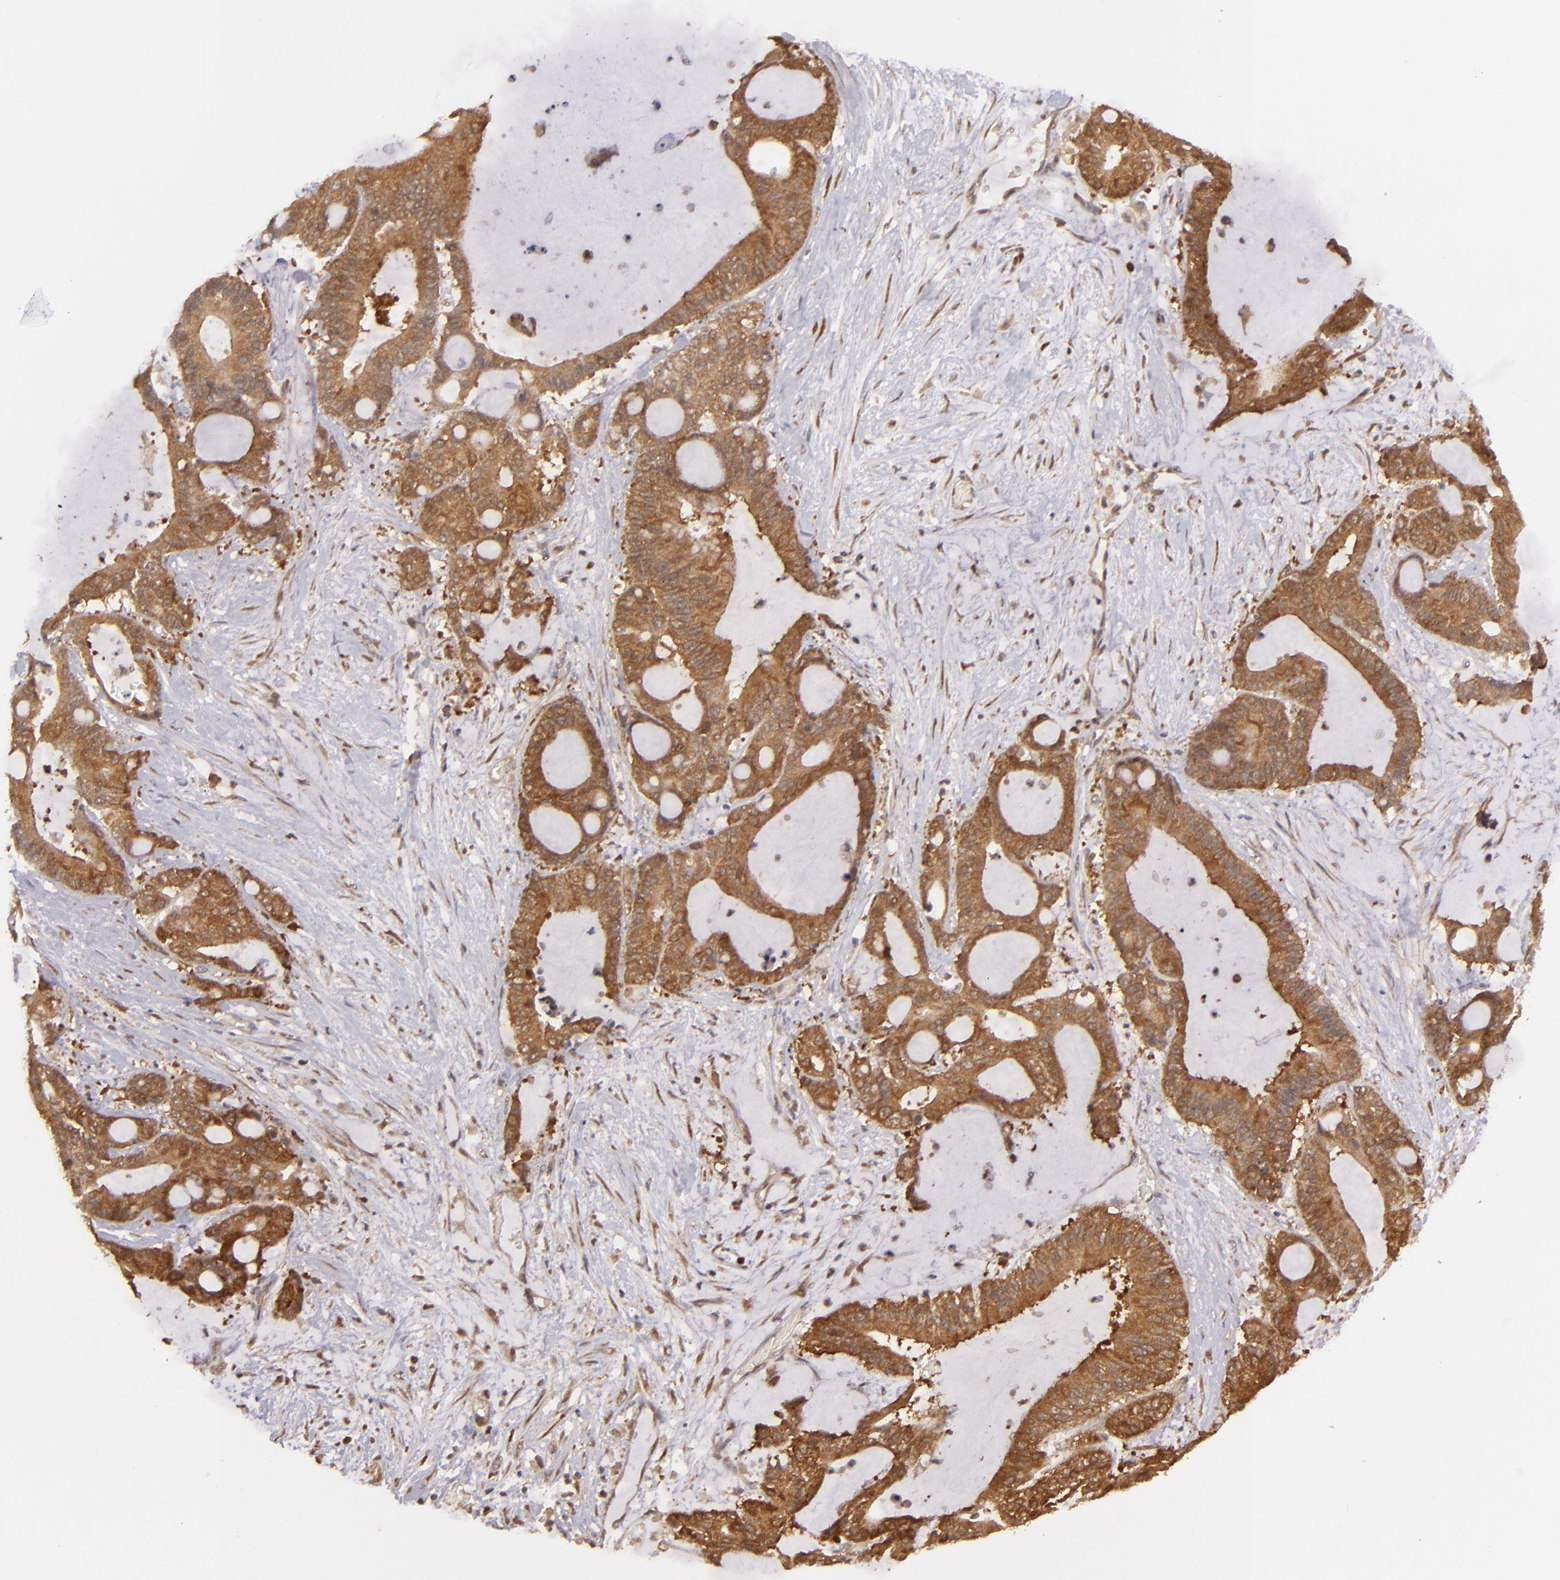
{"staining": {"intensity": "moderate", "quantity": ">75%", "location": "cytoplasmic/membranous"}, "tissue": "liver cancer", "cell_type": "Tumor cells", "image_type": "cancer", "snomed": [{"axis": "morphology", "description": "Cholangiocarcinoma"}, {"axis": "topography", "description": "Liver"}], "caption": "Liver cancer tissue displays moderate cytoplasmic/membranous positivity in approximately >75% of tumor cells The staining is performed using DAB (3,3'-diaminobenzidine) brown chromogen to label protein expression. The nuclei are counter-stained blue using hematoxylin.", "gene": "MAPK3", "patient": {"sex": "female", "age": 73}}